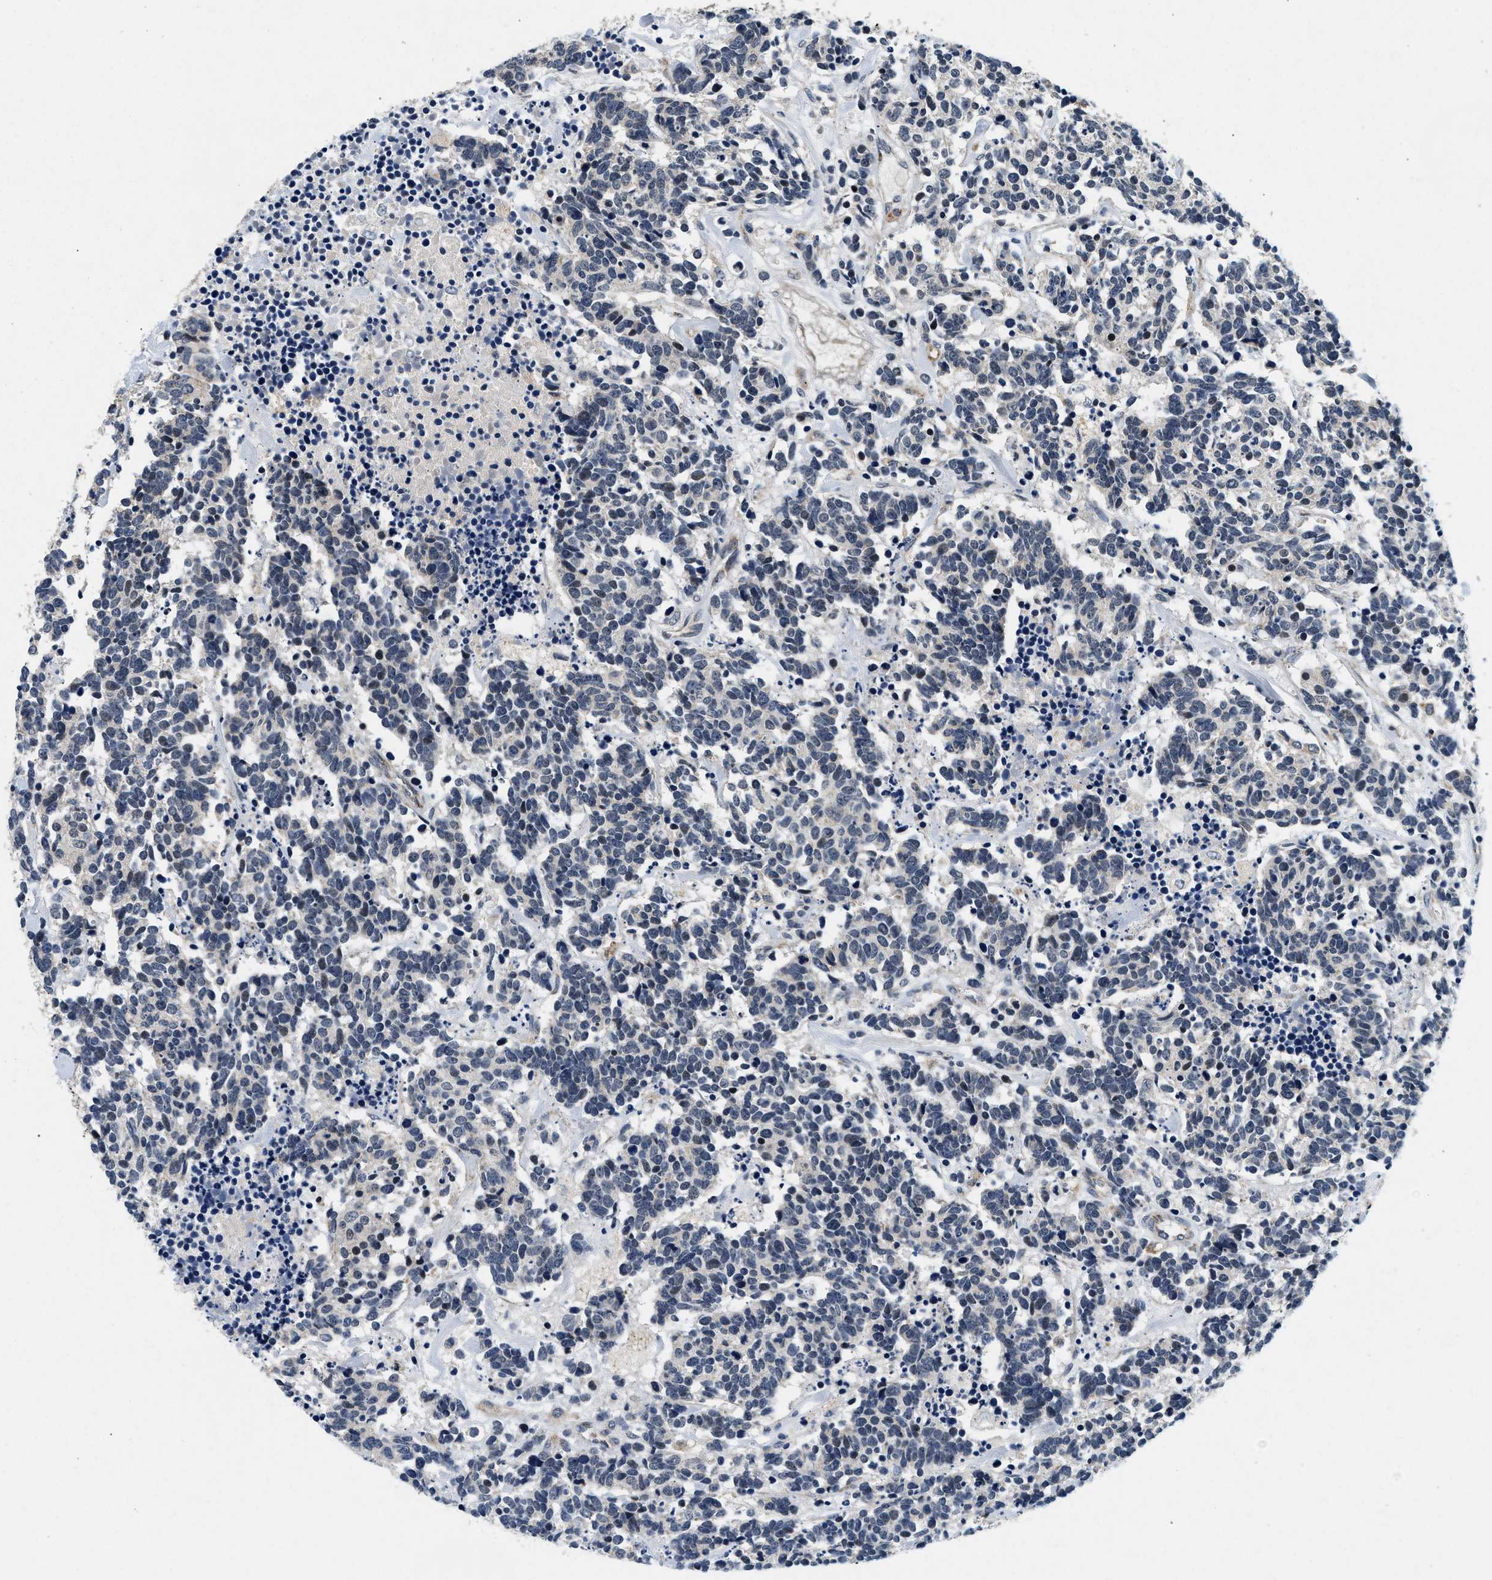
{"staining": {"intensity": "negative", "quantity": "none", "location": "none"}, "tissue": "carcinoid", "cell_type": "Tumor cells", "image_type": "cancer", "snomed": [{"axis": "morphology", "description": "Carcinoma, NOS"}, {"axis": "morphology", "description": "Carcinoid, malignant, NOS"}, {"axis": "topography", "description": "Urinary bladder"}], "caption": "High magnification brightfield microscopy of carcinoma stained with DAB (3,3'-diaminobenzidine) (brown) and counterstained with hematoxylin (blue): tumor cells show no significant expression.", "gene": "PDP1", "patient": {"sex": "male", "age": 57}}